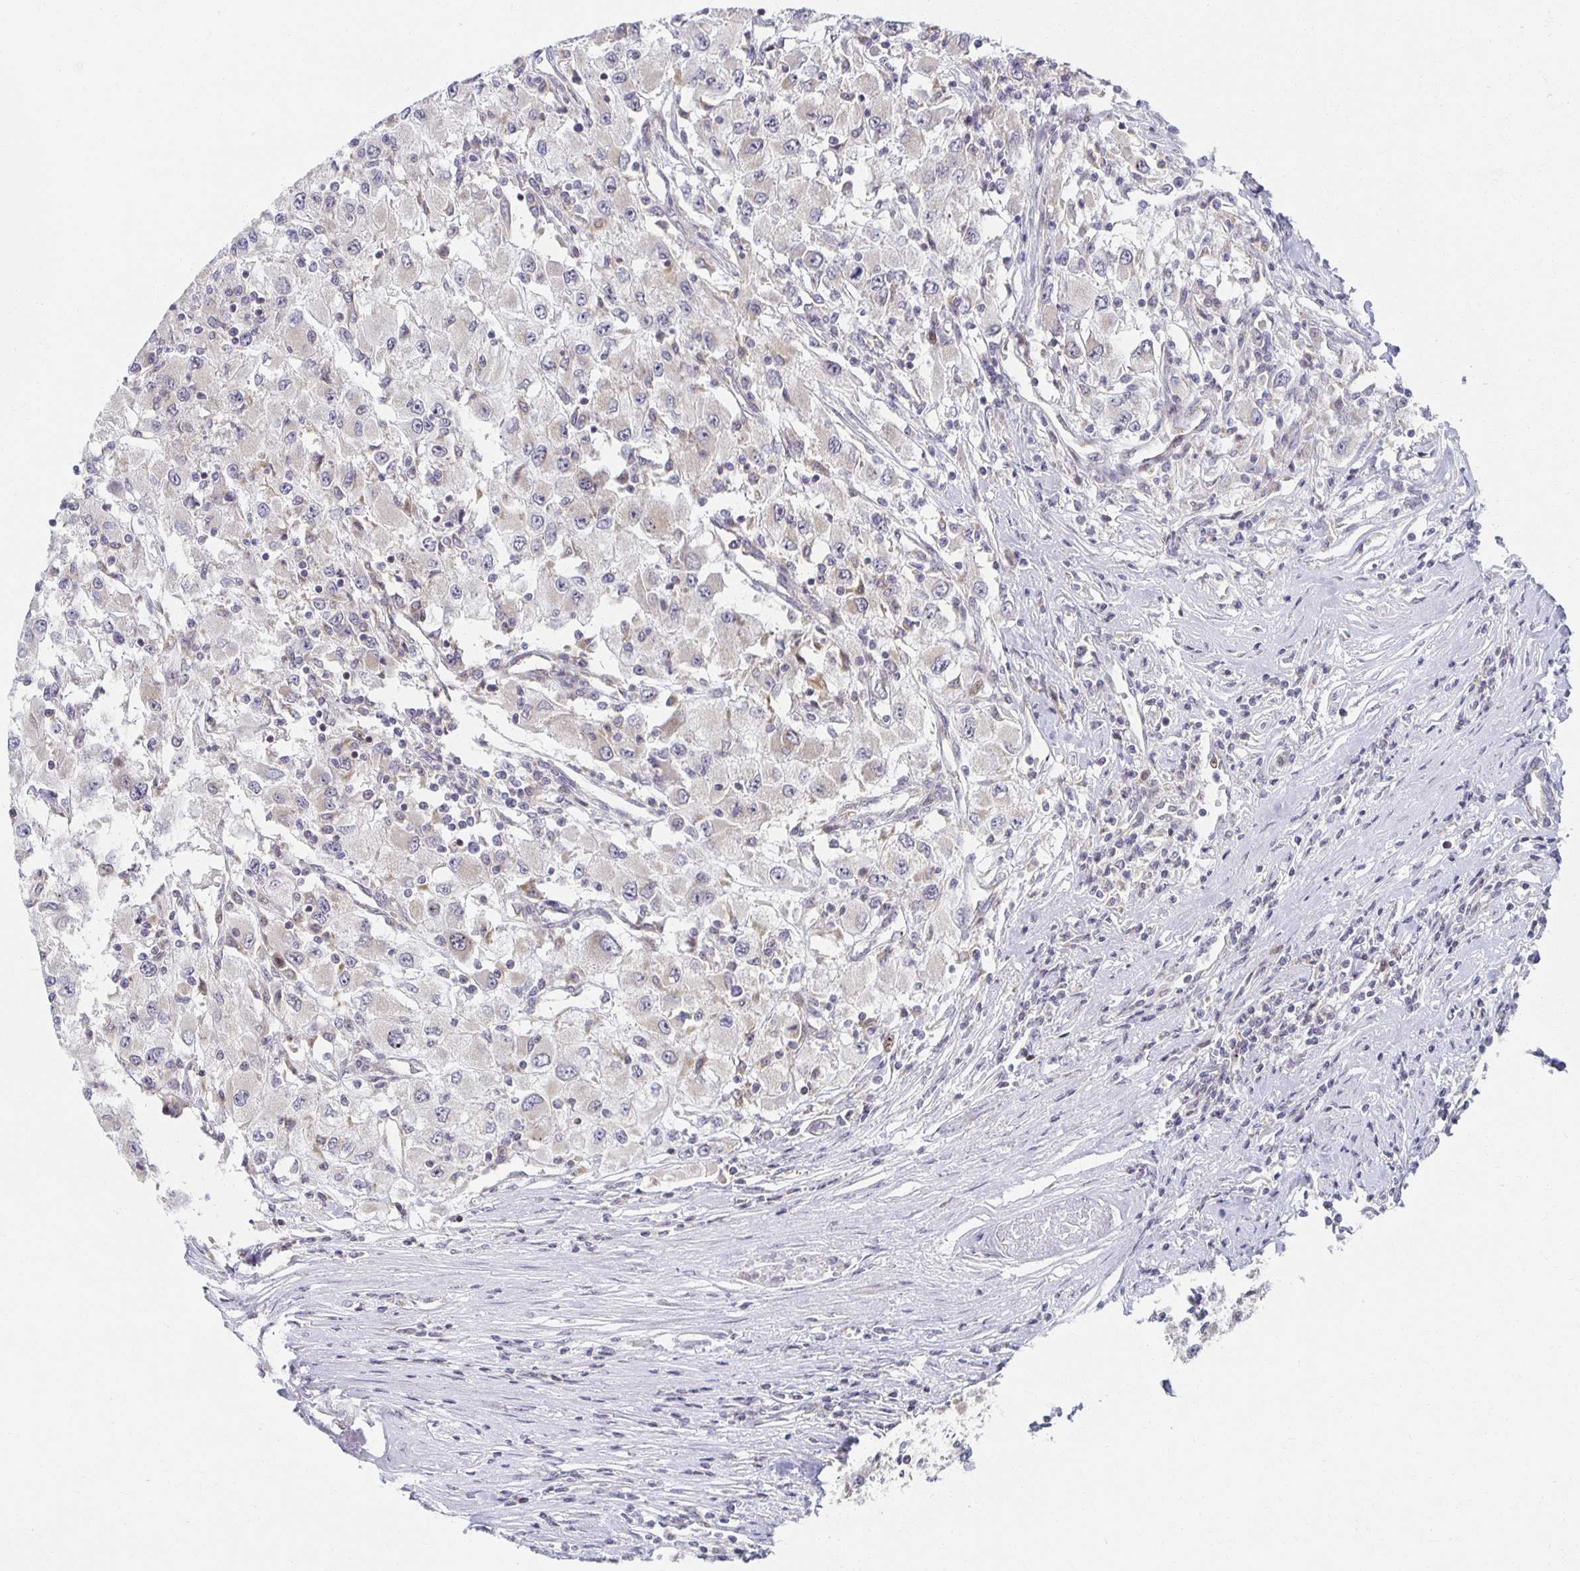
{"staining": {"intensity": "negative", "quantity": "none", "location": "none"}, "tissue": "renal cancer", "cell_type": "Tumor cells", "image_type": "cancer", "snomed": [{"axis": "morphology", "description": "Adenocarcinoma, NOS"}, {"axis": "topography", "description": "Kidney"}], "caption": "Immunohistochemistry (IHC) micrograph of neoplastic tissue: renal cancer stained with DAB (3,3'-diaminobenzidine) reveals no significant protein positivity in tumor cells.", "gene": "HCFC1R1", "patient": {"sex": "female", "age": 67}}